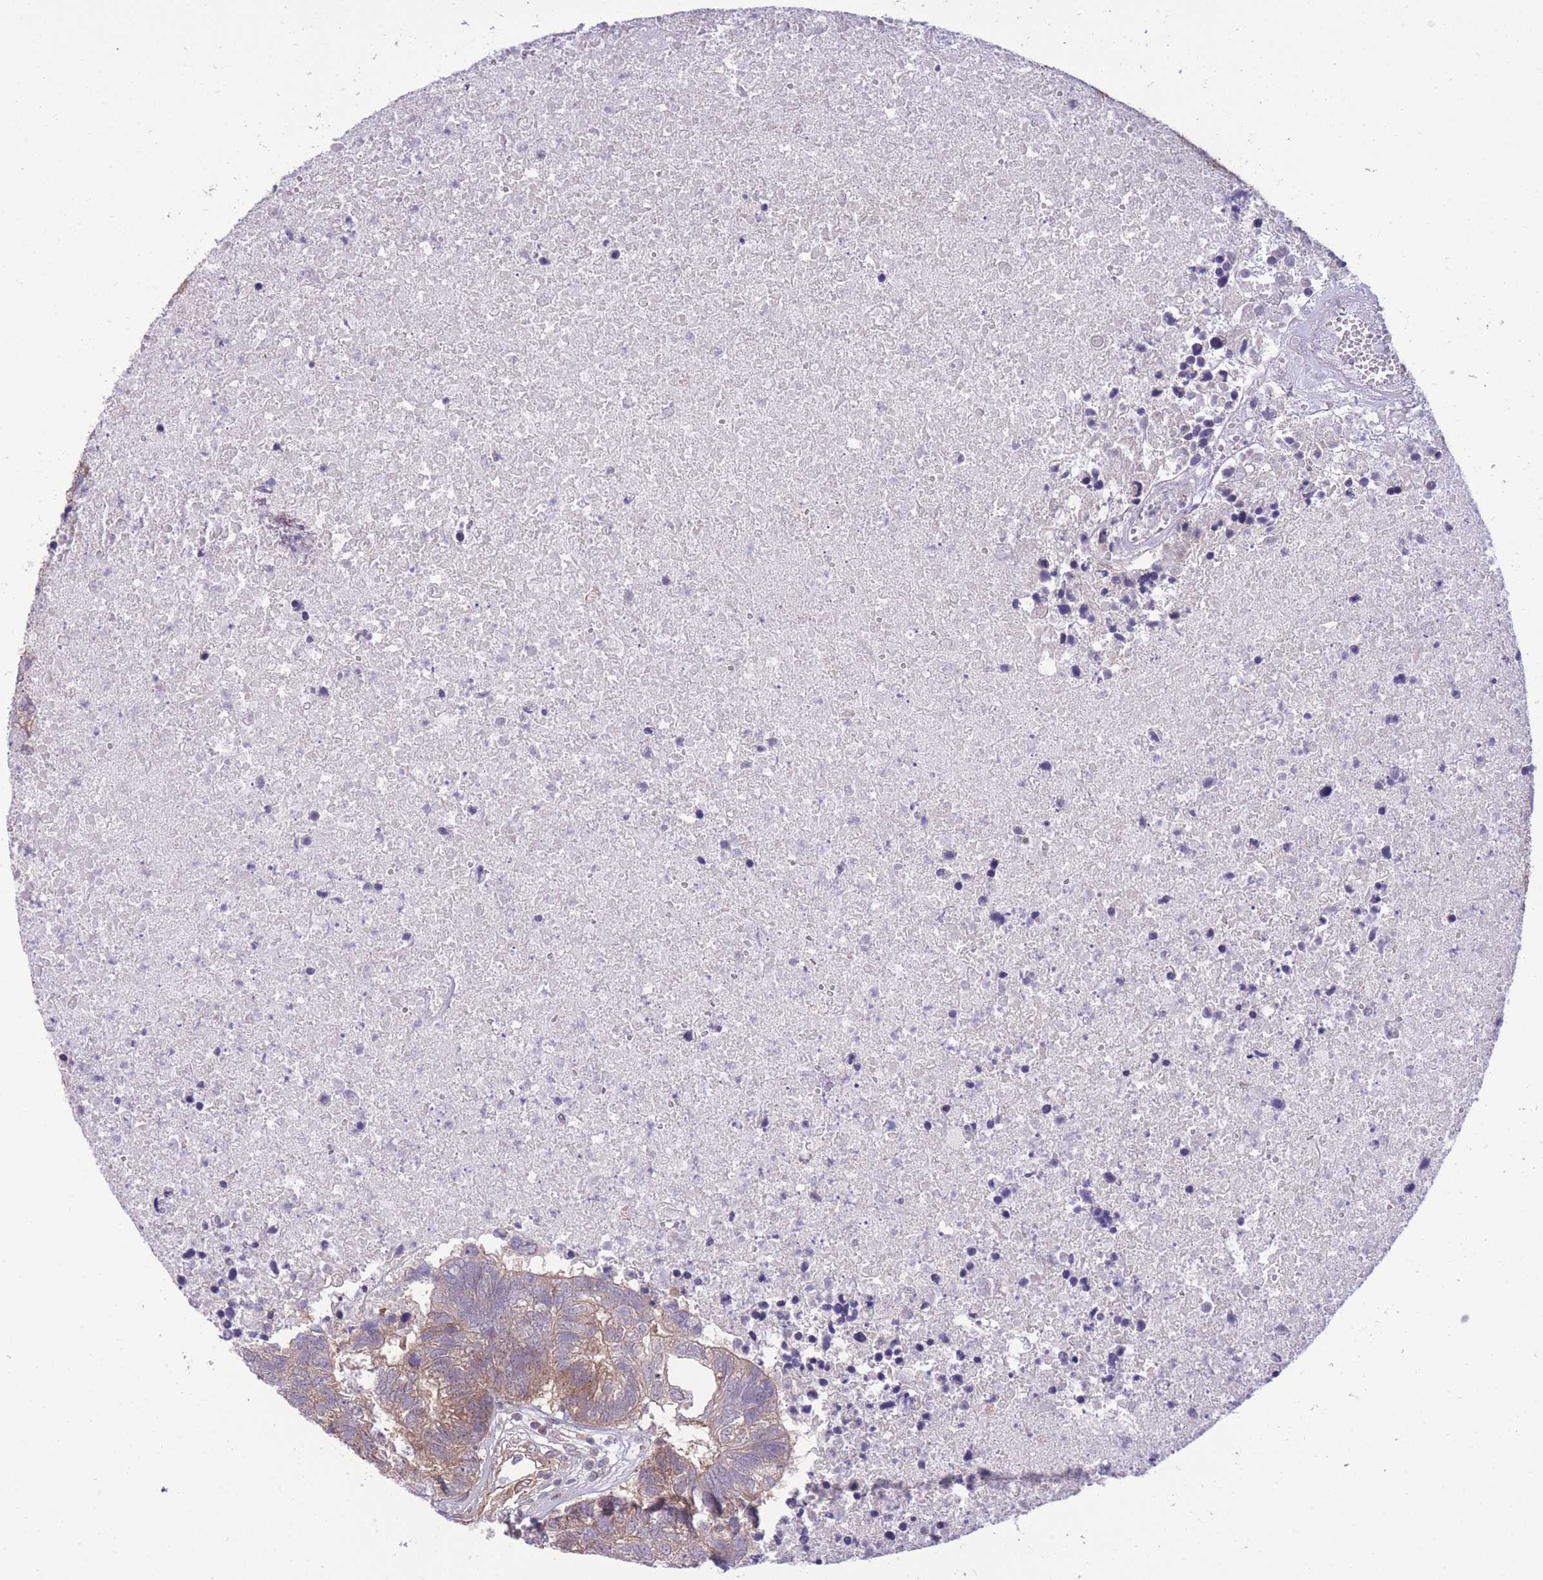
{"staining": {"intensity": "moderate", "quantity": ">75%", "location": "cytoplasmic/membranous"}, "tissue": "colorectal cancer", "cell_type": "Tumor cells", "image_type": "cancer", "snomed": [{"axis": "morphology", "description": "Adenocarcinoma, NOS"}, {"axis": "topography", "description": "Colon"}], "caption": "This histopathology image displays immunohistochemistry staining of colorectal cancer, with medium moderate cytoplasmic/membranous expression in about >75% of tumor cells.", "gene": "RIC8A", "patient": {"sex": "female", "age": 48}}